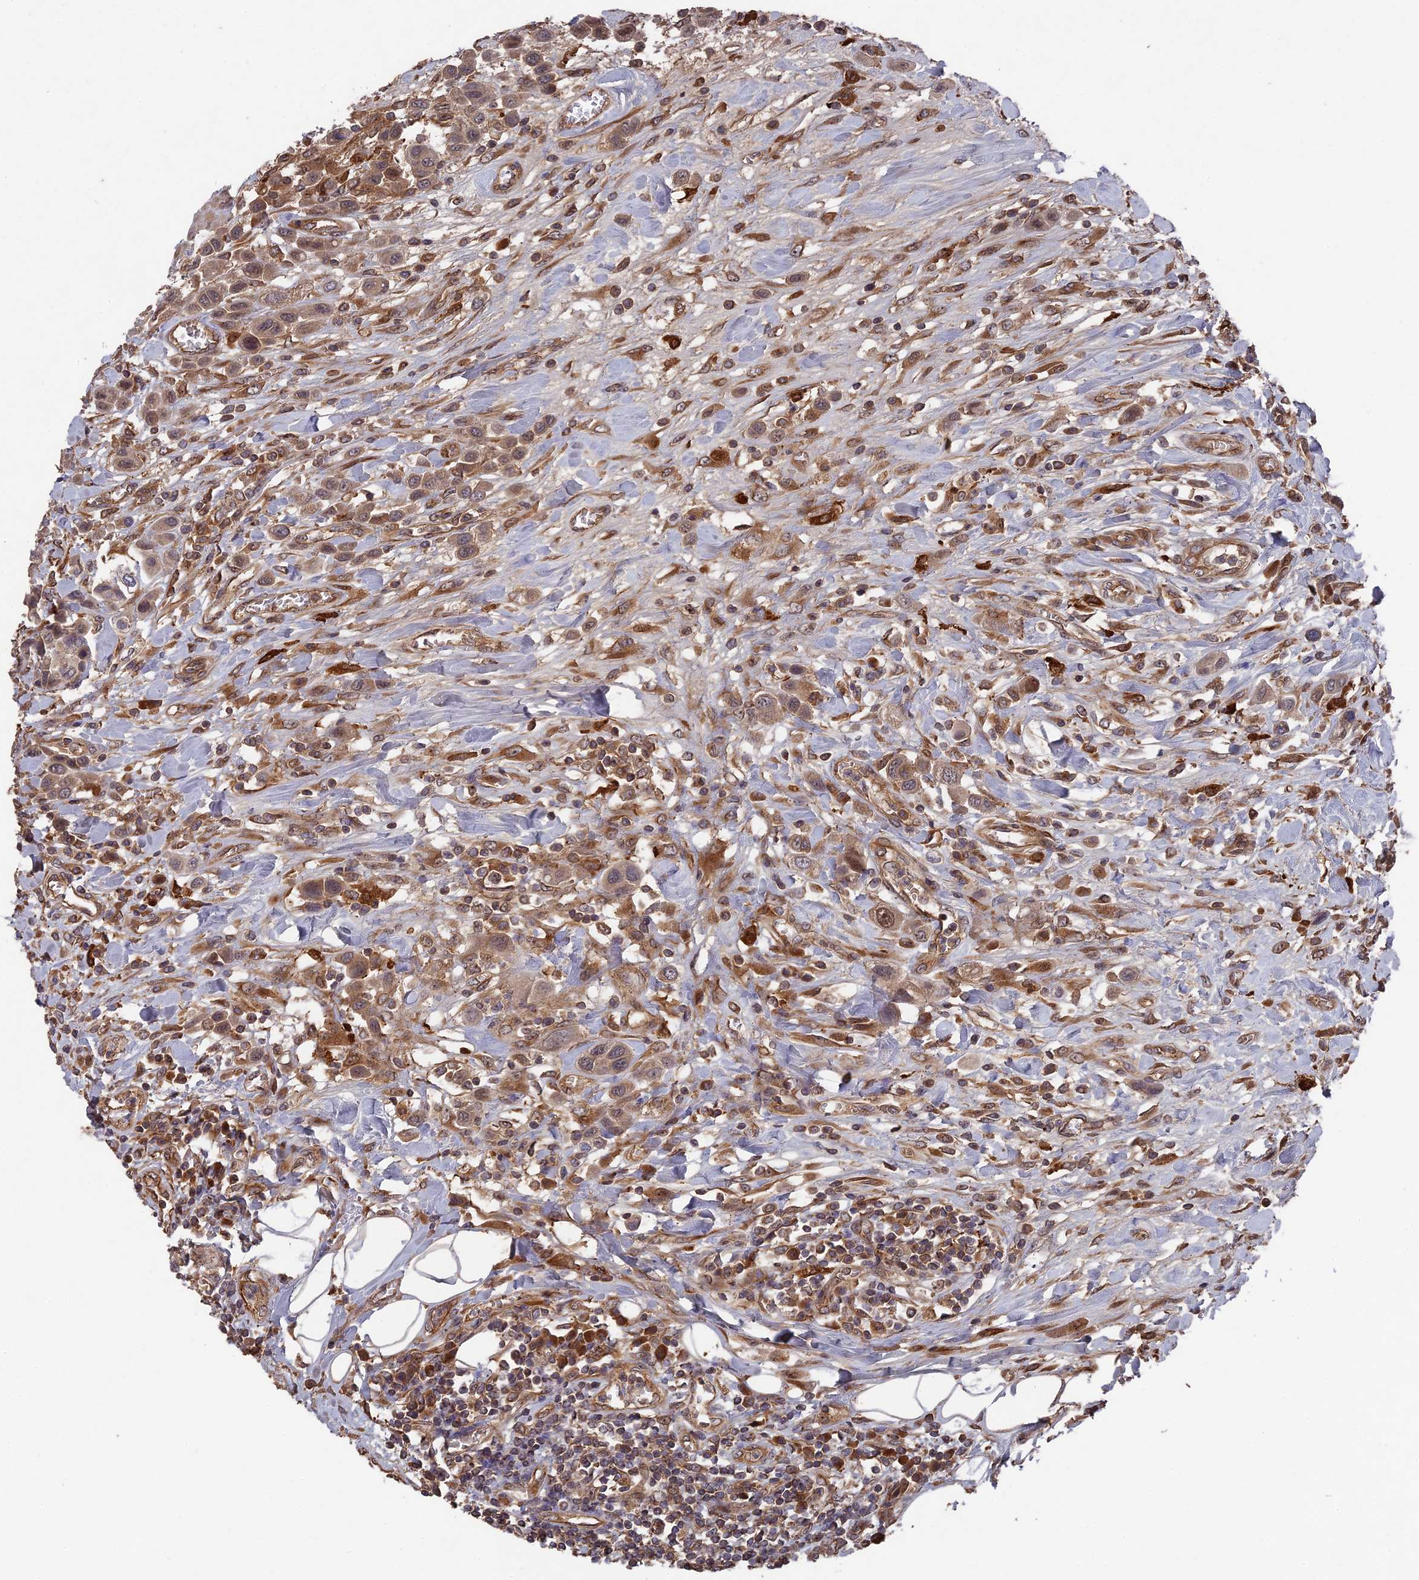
{"staining": {"intensity": "weak", "quantity": ">75%", "location": "cytoplasmic/membranous"}, "tissue": "urothelial cancer", "cell_type": "Tumor cells", "image_type": "cancer", "snomed": [{"axis": "morphology", "description": "Urothelial carcinoma, High grade"}, {"axis": "topography", "description": "Urinary bladder"}], "caption": "A brown stain labels weak cytoplasmic/membranous staining of a protein in human urothelial cancer tumor cells. The protein of interest is shown in brown color, while the nuclei are stained blue.", "gene": "DEF8", "patient": {"sex": "male", "age": 50}}